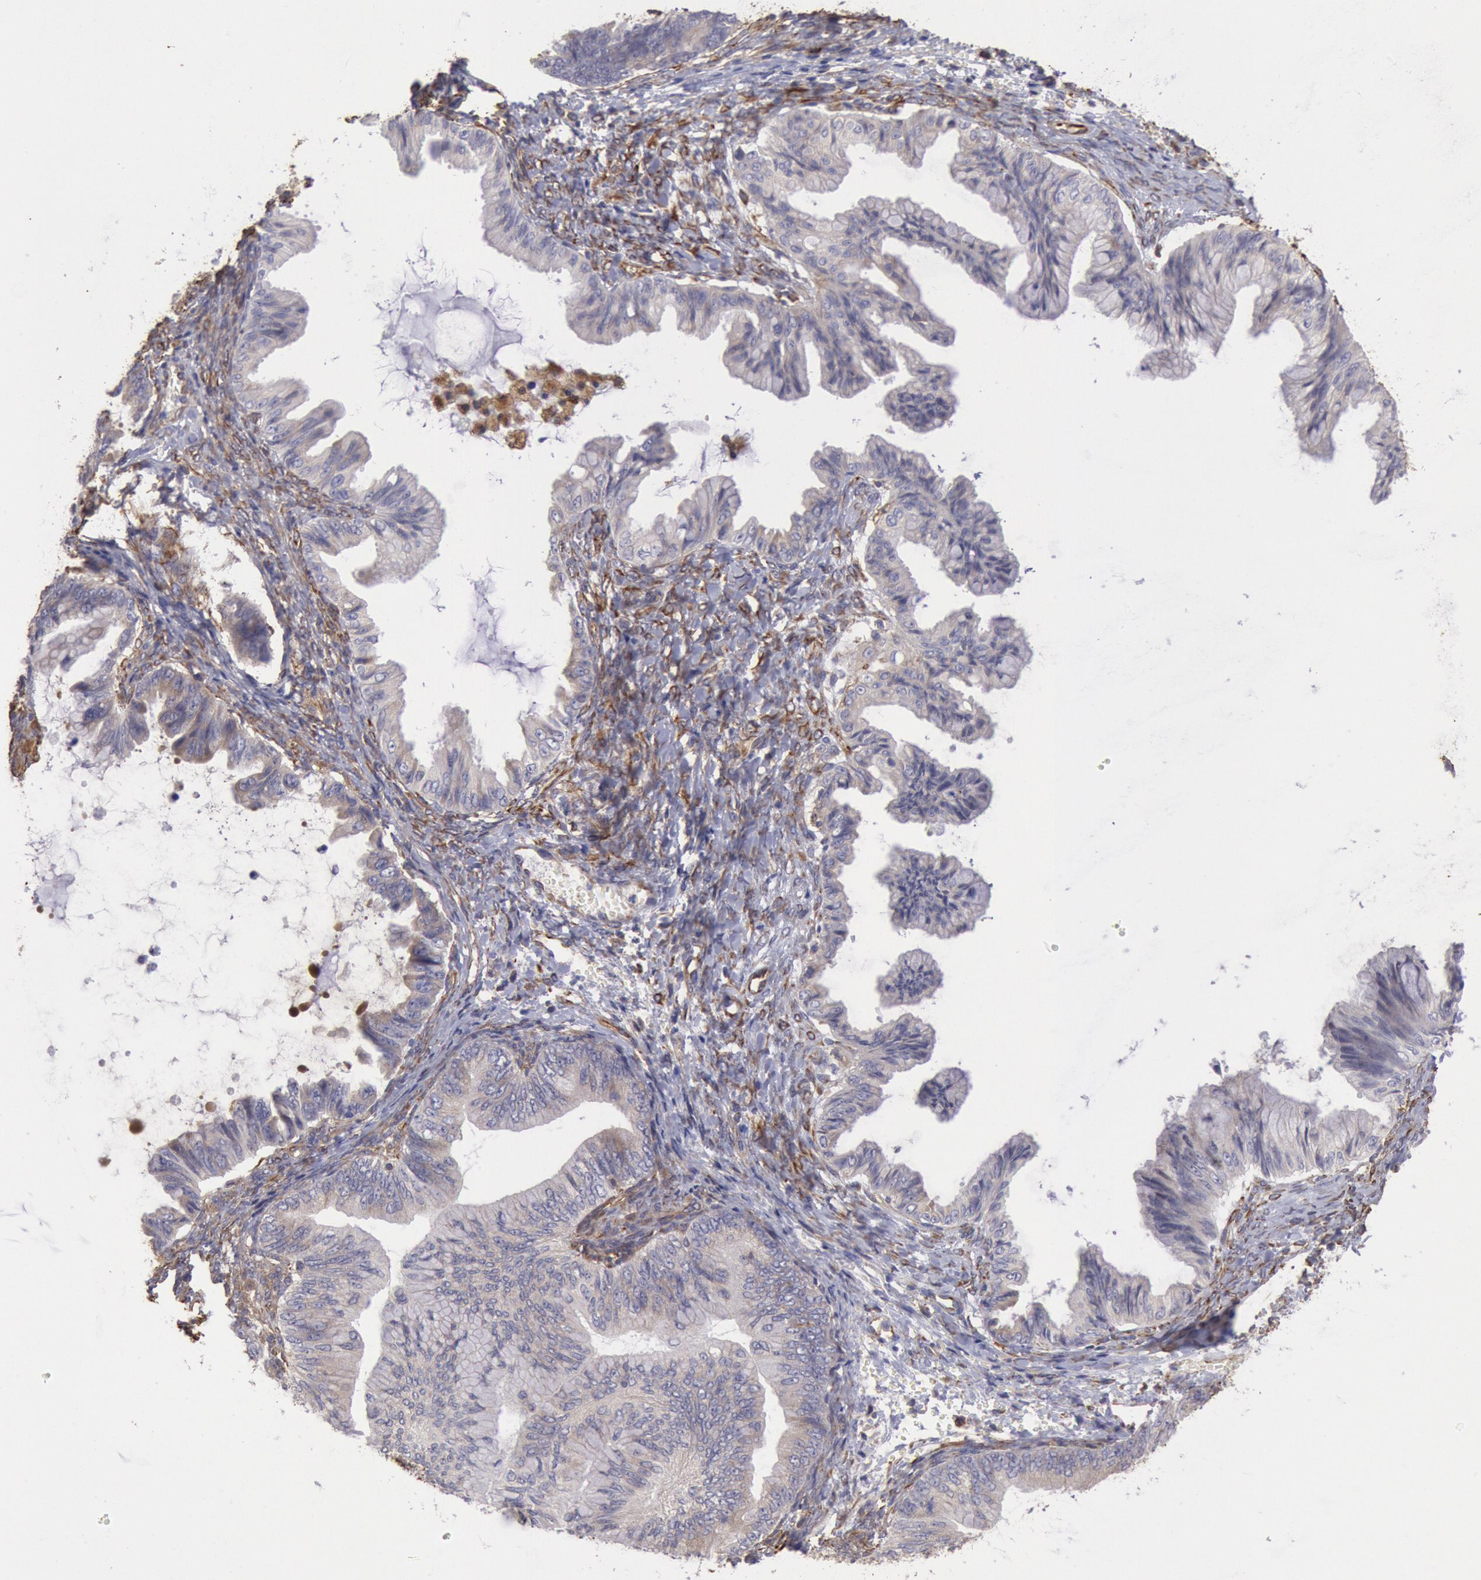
{"staining": {"intensity": "weak", "quantity": "25%-75%", "location": "cytoplasmic/membranous"}, "tissue": "ovarian cancer", "cell_type": "Tumor cells", "image_type": "cancer", "snomed": [{"axis": "morphology", "description": "Cystadenocarcinoma, mucinous, NOS"}, {"axis": "topography", "description": "Ovary"}], "caption": "Weak cytoplasmic/membranous protein expression is appreciated in approximately 25%-75% of tumor cells in ovarian cancer.", "gene": "RNF139", "patient": {"sex": "female", "age": 36}}